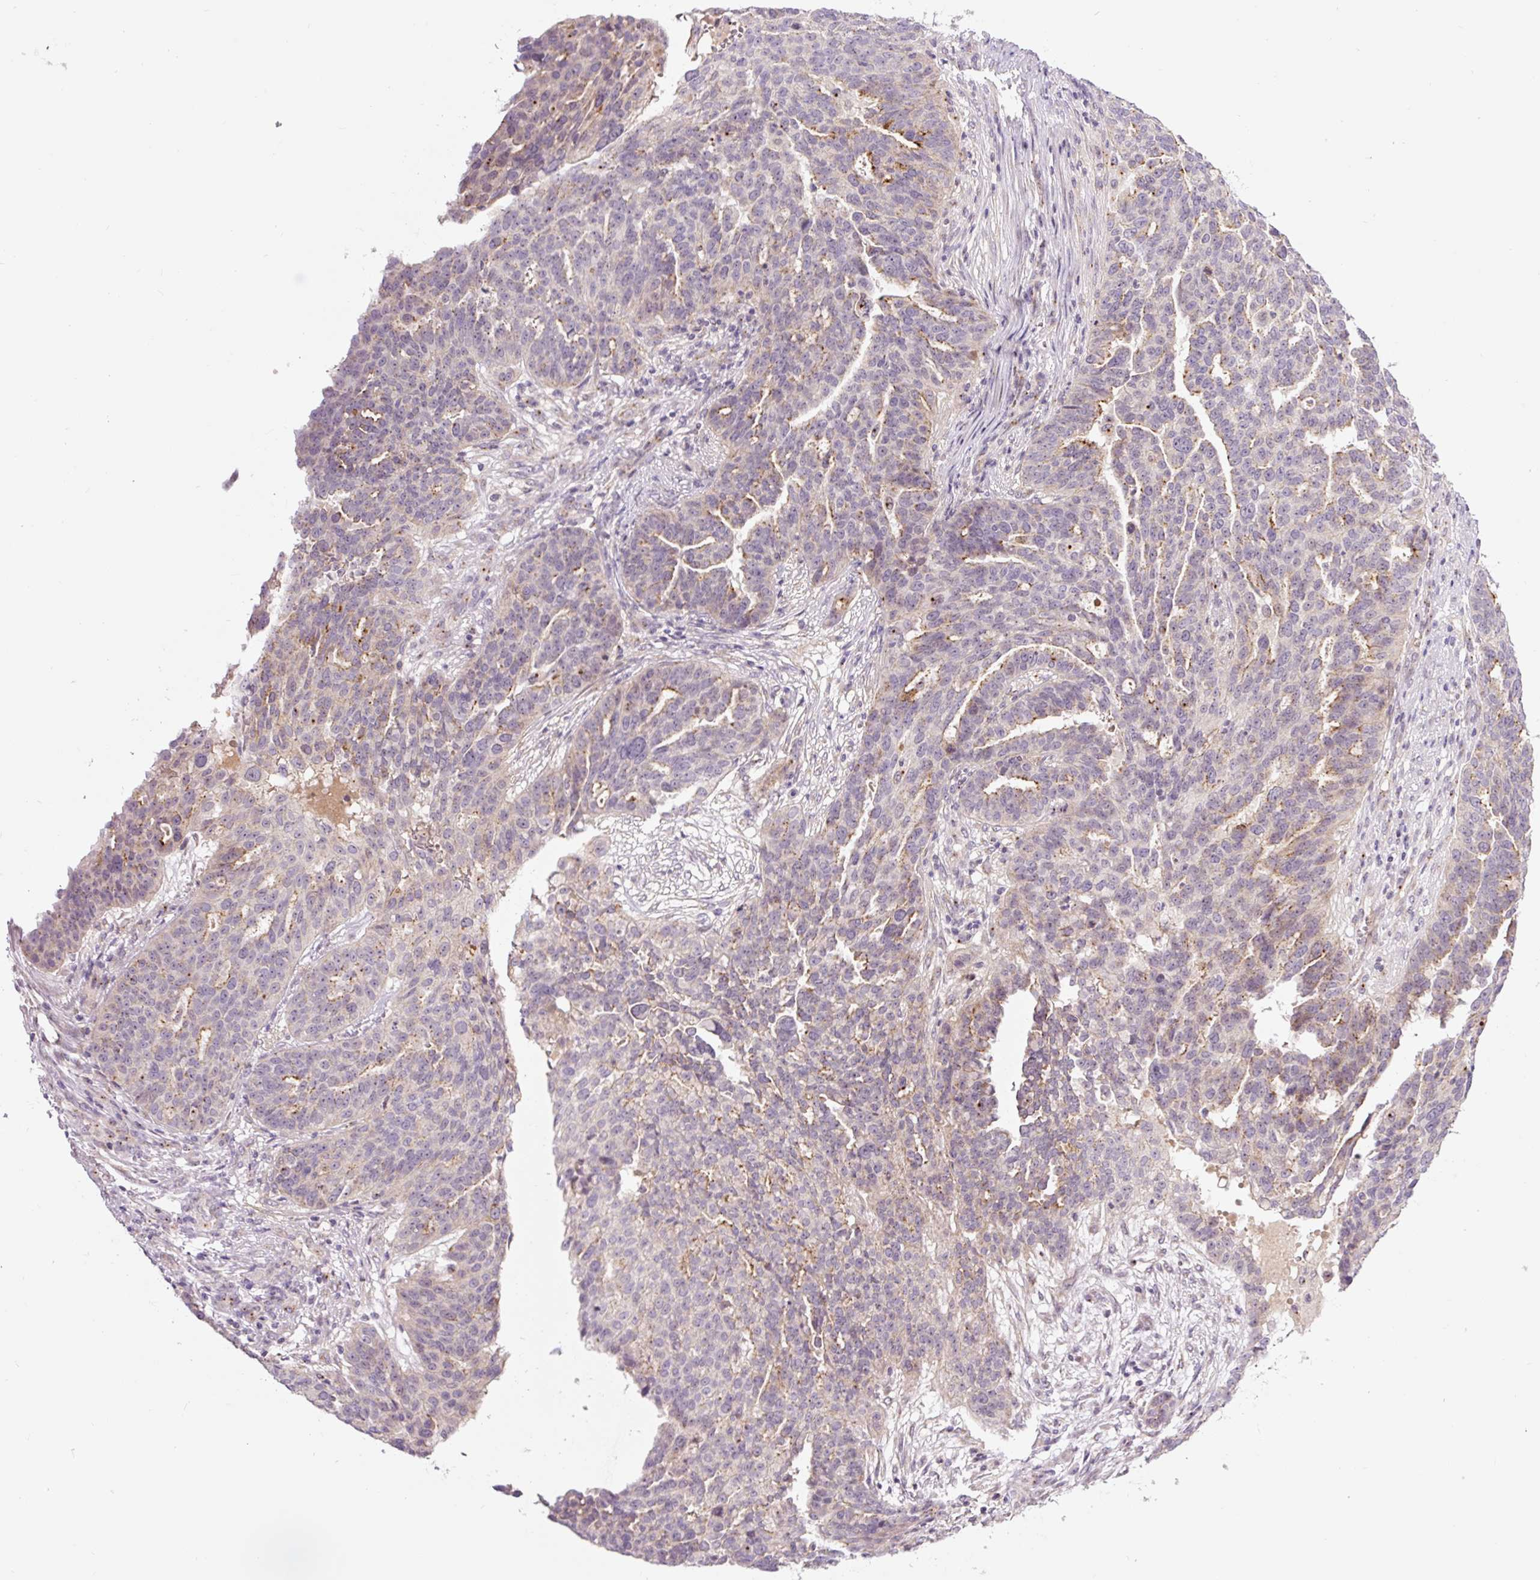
{"staining": {"intensity": "weak", "quantity": "25%-75%", "location": "cytoplasmic/membranous"}, "tissue": "ovarian cancer", "cell_type": "Tumor cells", "image_type": "cancer", "snomed": [{"axis": "morphology", "description": "Cystadenocarcinoma, serous, NOS"}, {"axis": "topography", "description": "Ovary"}], "caption": "Brown immunohistochemical staining in ovarian serous cystadenocarcinoma shows weak cytoplasmic/membranous expression in approximately 25%-75% of tumor cells. (Brightfield microscopy of DAB IHC at high magnification).", "gene": "PCM1", "patient": {"sex": "female", "age": 59}}